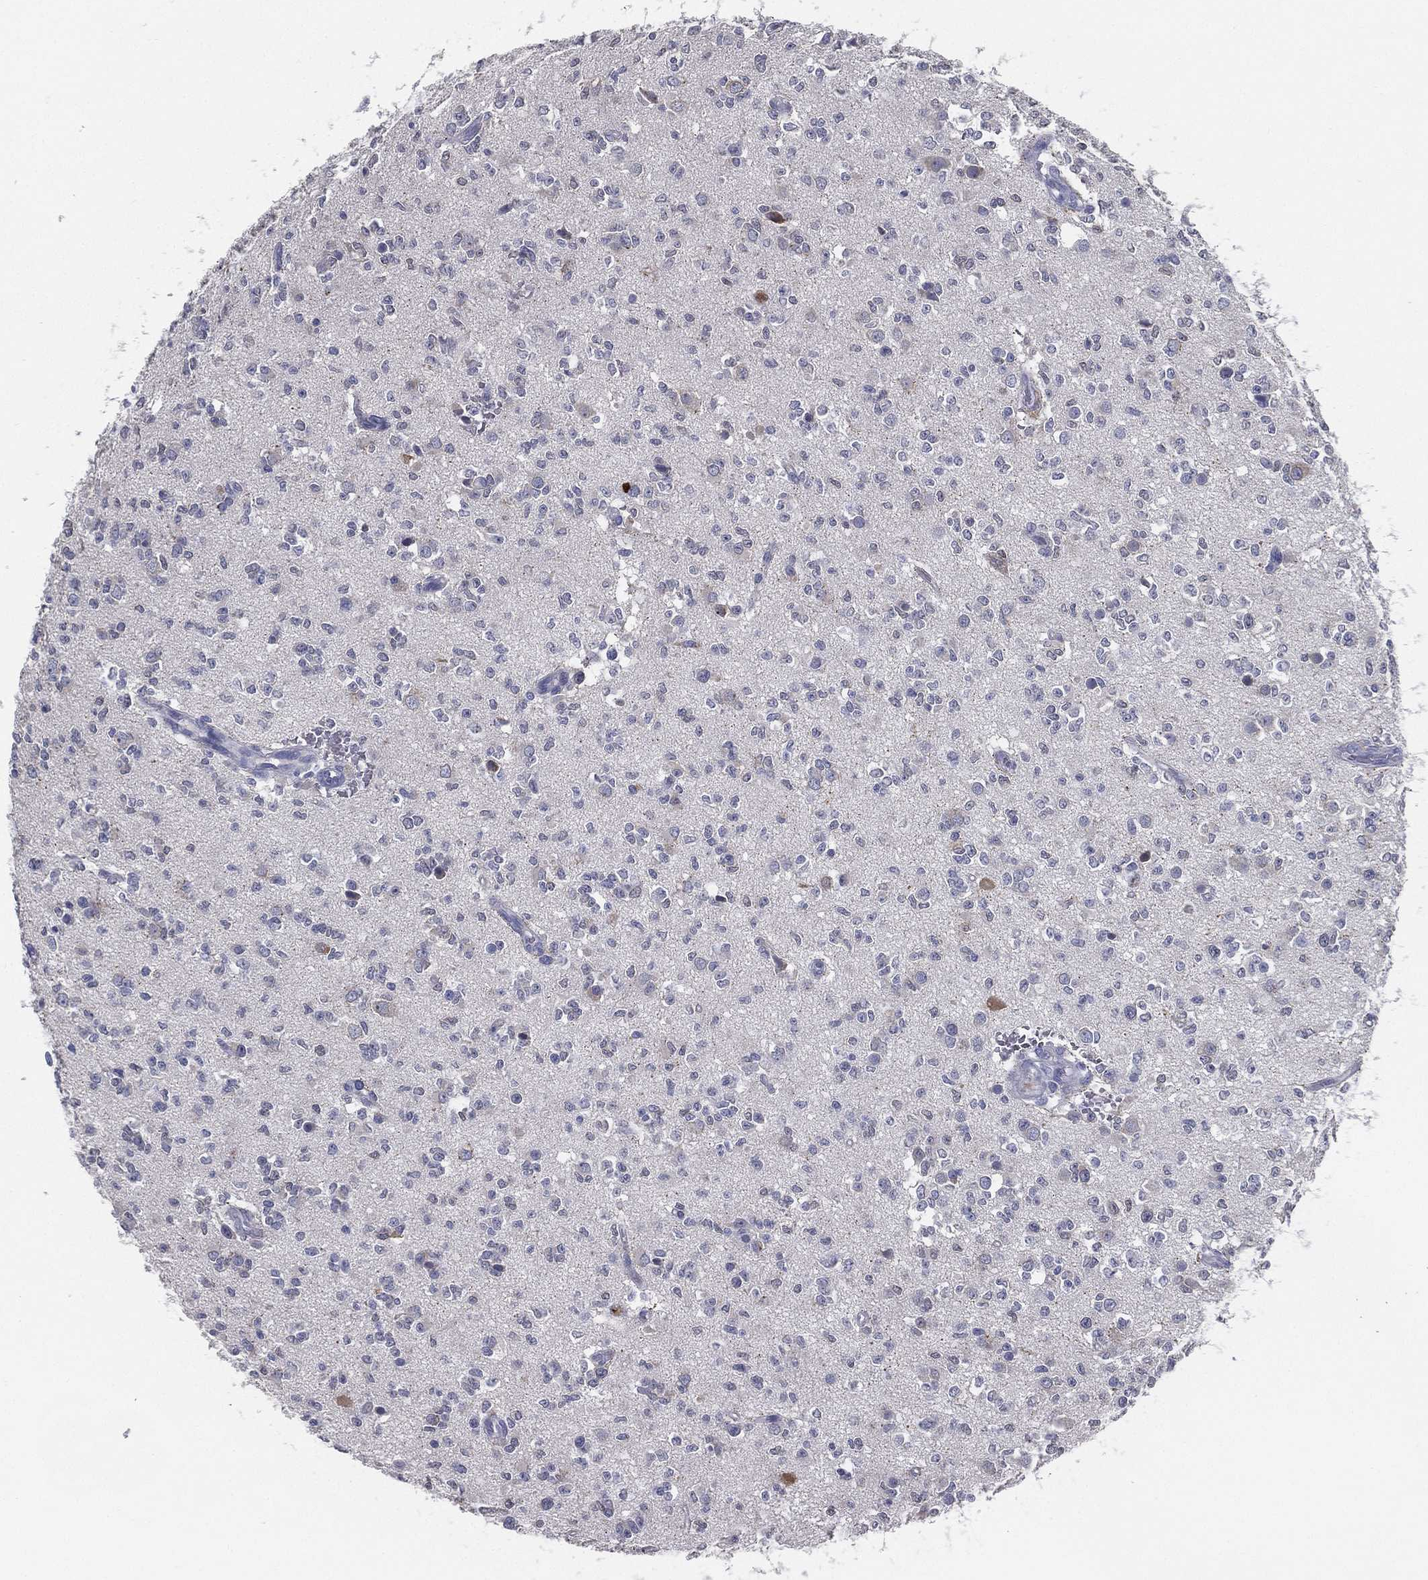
{"staining": {"intensity": "negative", "quantity": "none", "location": "none"}, "tissue": "glioma", "cell_type": "Tumor cells", "image_type": "cancer", "snomed": [{"axis": "morphology", "description": "Glioma, malignant, Low grade"}, {"axis": "topography", "description": "Brain"}], "caption": "Glioma stained for a protein using IHC reveals no staining tumor cells.", "gene": "STS", "patient": {"sex": "female", "age": 45}}